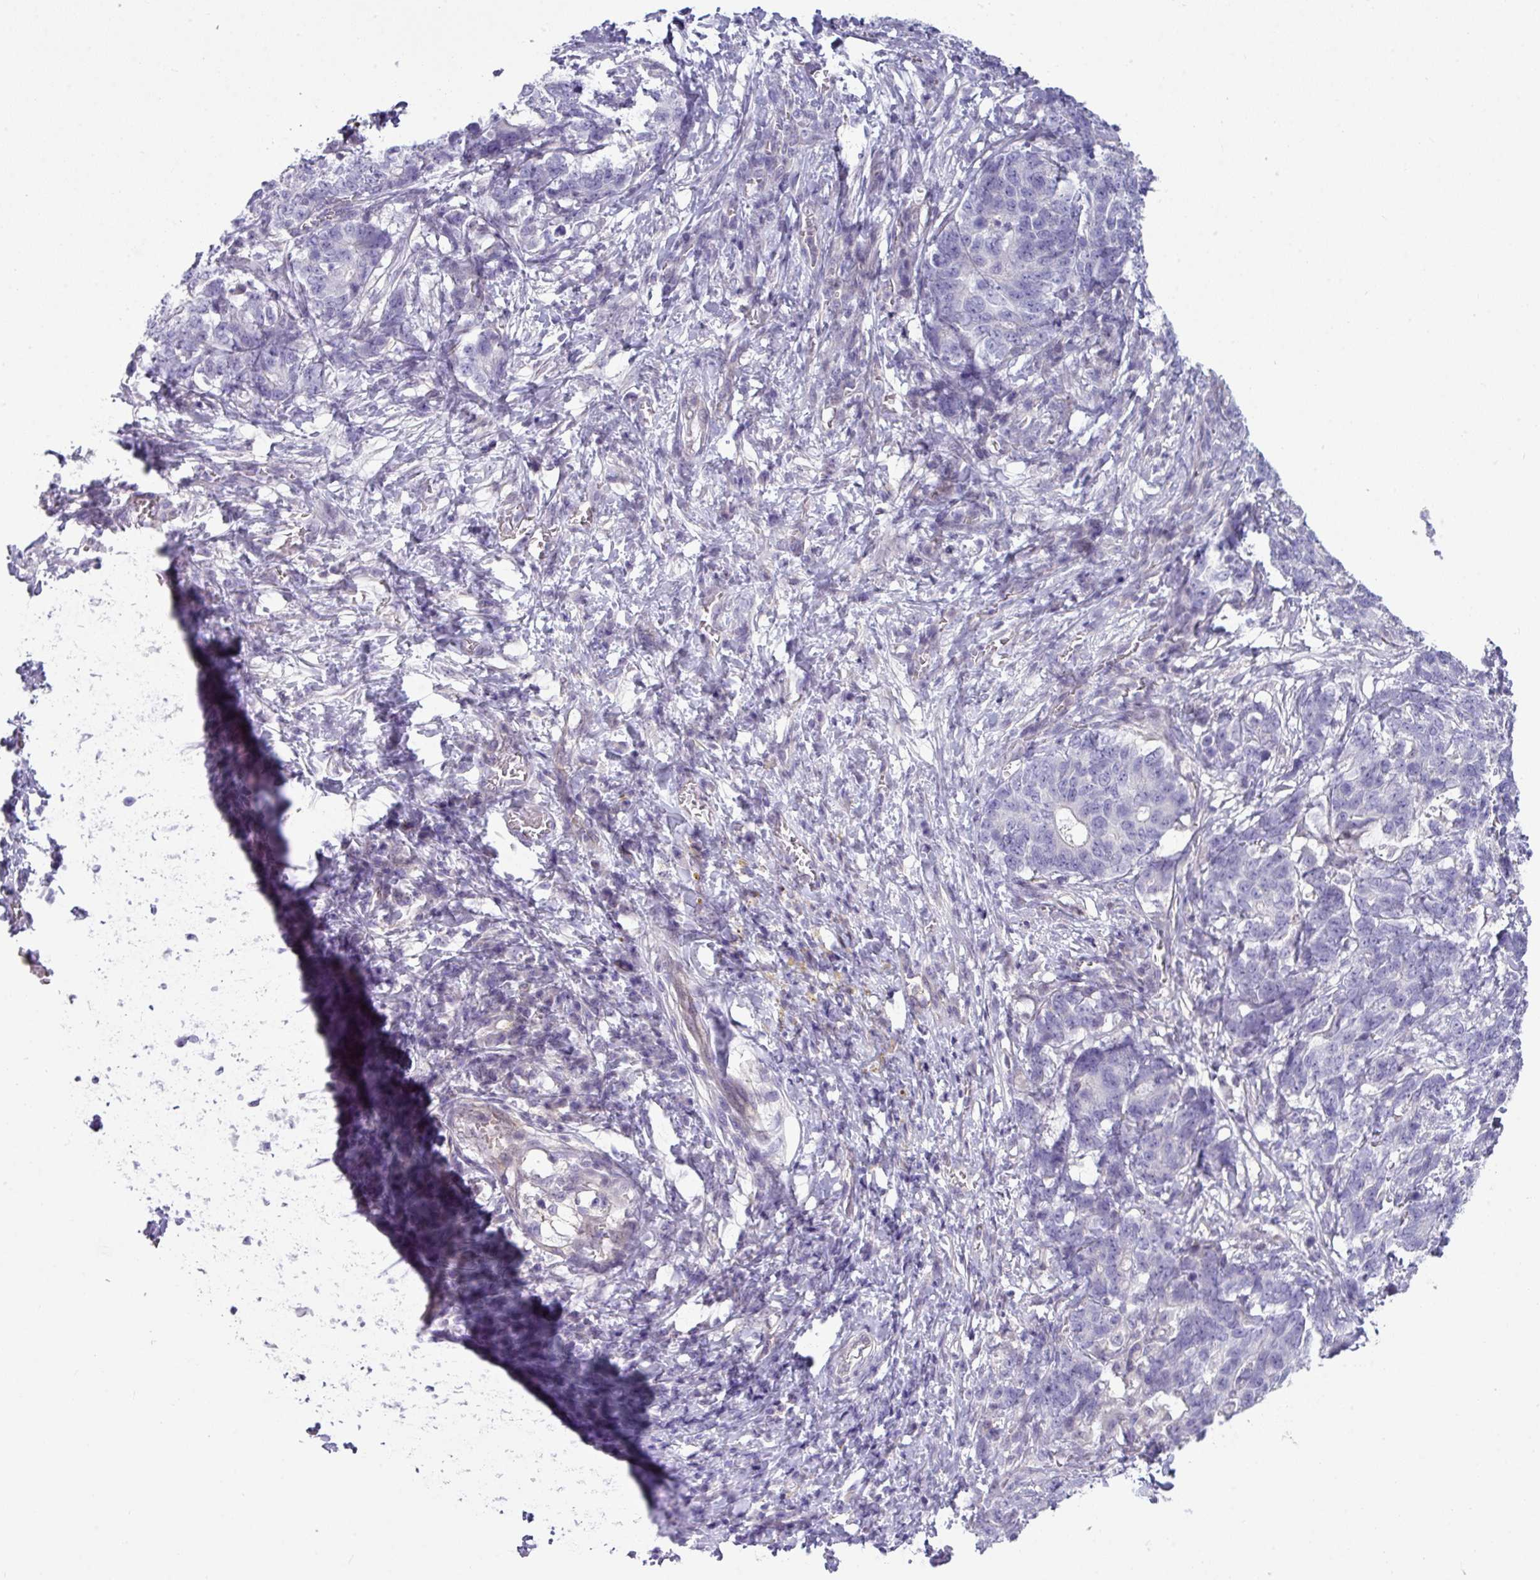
{"staining": {"intensity": "negative", "quantity": "none", "location": "none"}, "tissue": "stomach cancer", "cell_type": "Tumor cells", "image_type": "cancer", "snomed": [{"axis": "morphology", "description": "Normal tissue, NOS"}, {"axis": "morphology", "description": "Adenocarcinoma, NOS"}, {"axis": "topography", "description": "Stomach"}], "caption": "This is an immunohistochemistry image of human adenocarcinoma (stomach). There is no staining in tumor cells.", "gene": "STAT5A", "patient": {"sex": "female", "age": 64}}